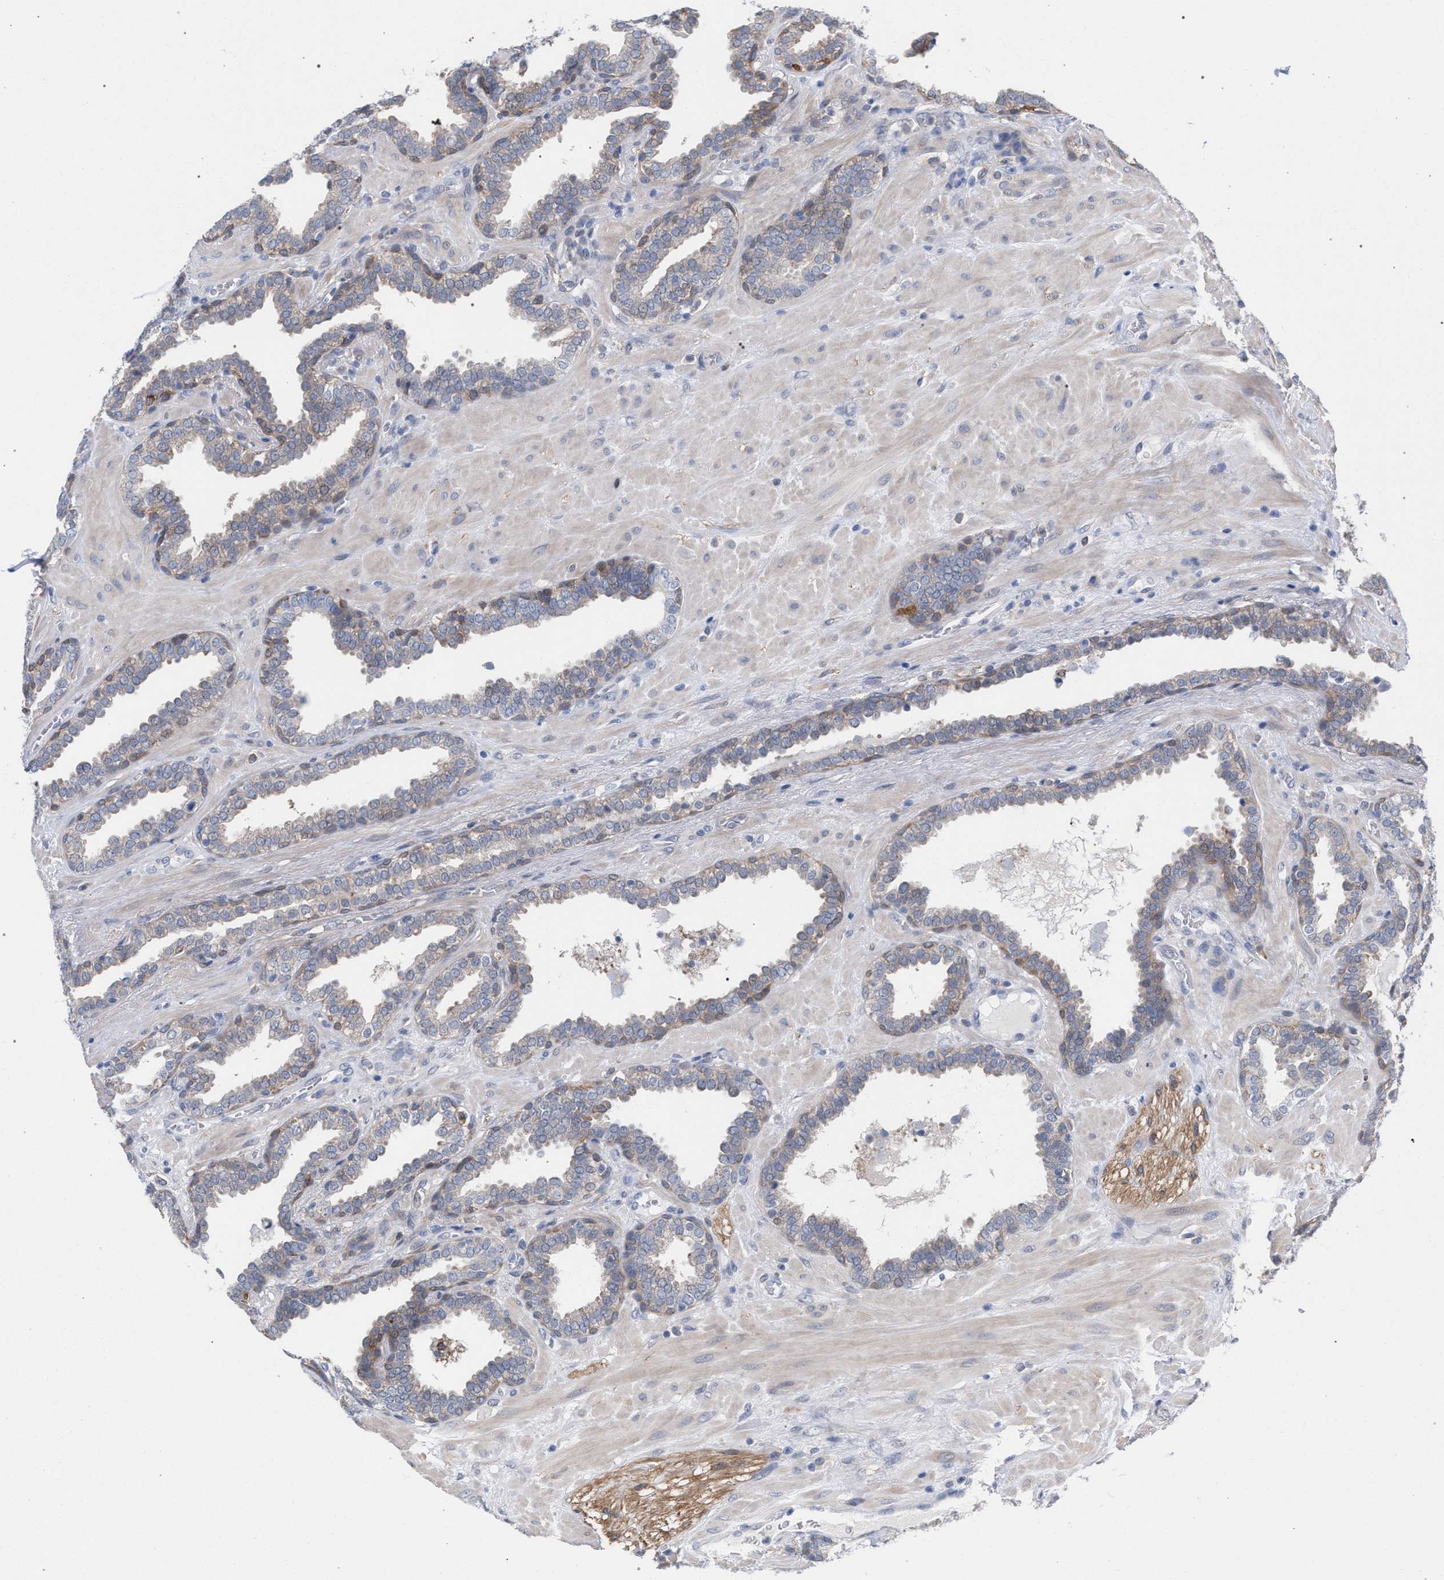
{"staining": {"intensity": "weak", "quantity": "25%-75%", "location": "cytoplasmic/membranous"}, "tissue": "prostate", "cell_type": "Glandular cells", "image_type": "normal", "snomed": [{"axis": "morphology", "description": "Normal tissue, NOS"}, {"axis": "topography", "description": "Prostate"}], "caption": "The image reveals immunohistochemical staining of unremarkable prostate. There is weak cytoplasmic/membranous positivity is appreciated in approximately 25%-75% of glandular cells.", "gene": "FHOD3", "patient": {"sex": "male", "age": 51}}